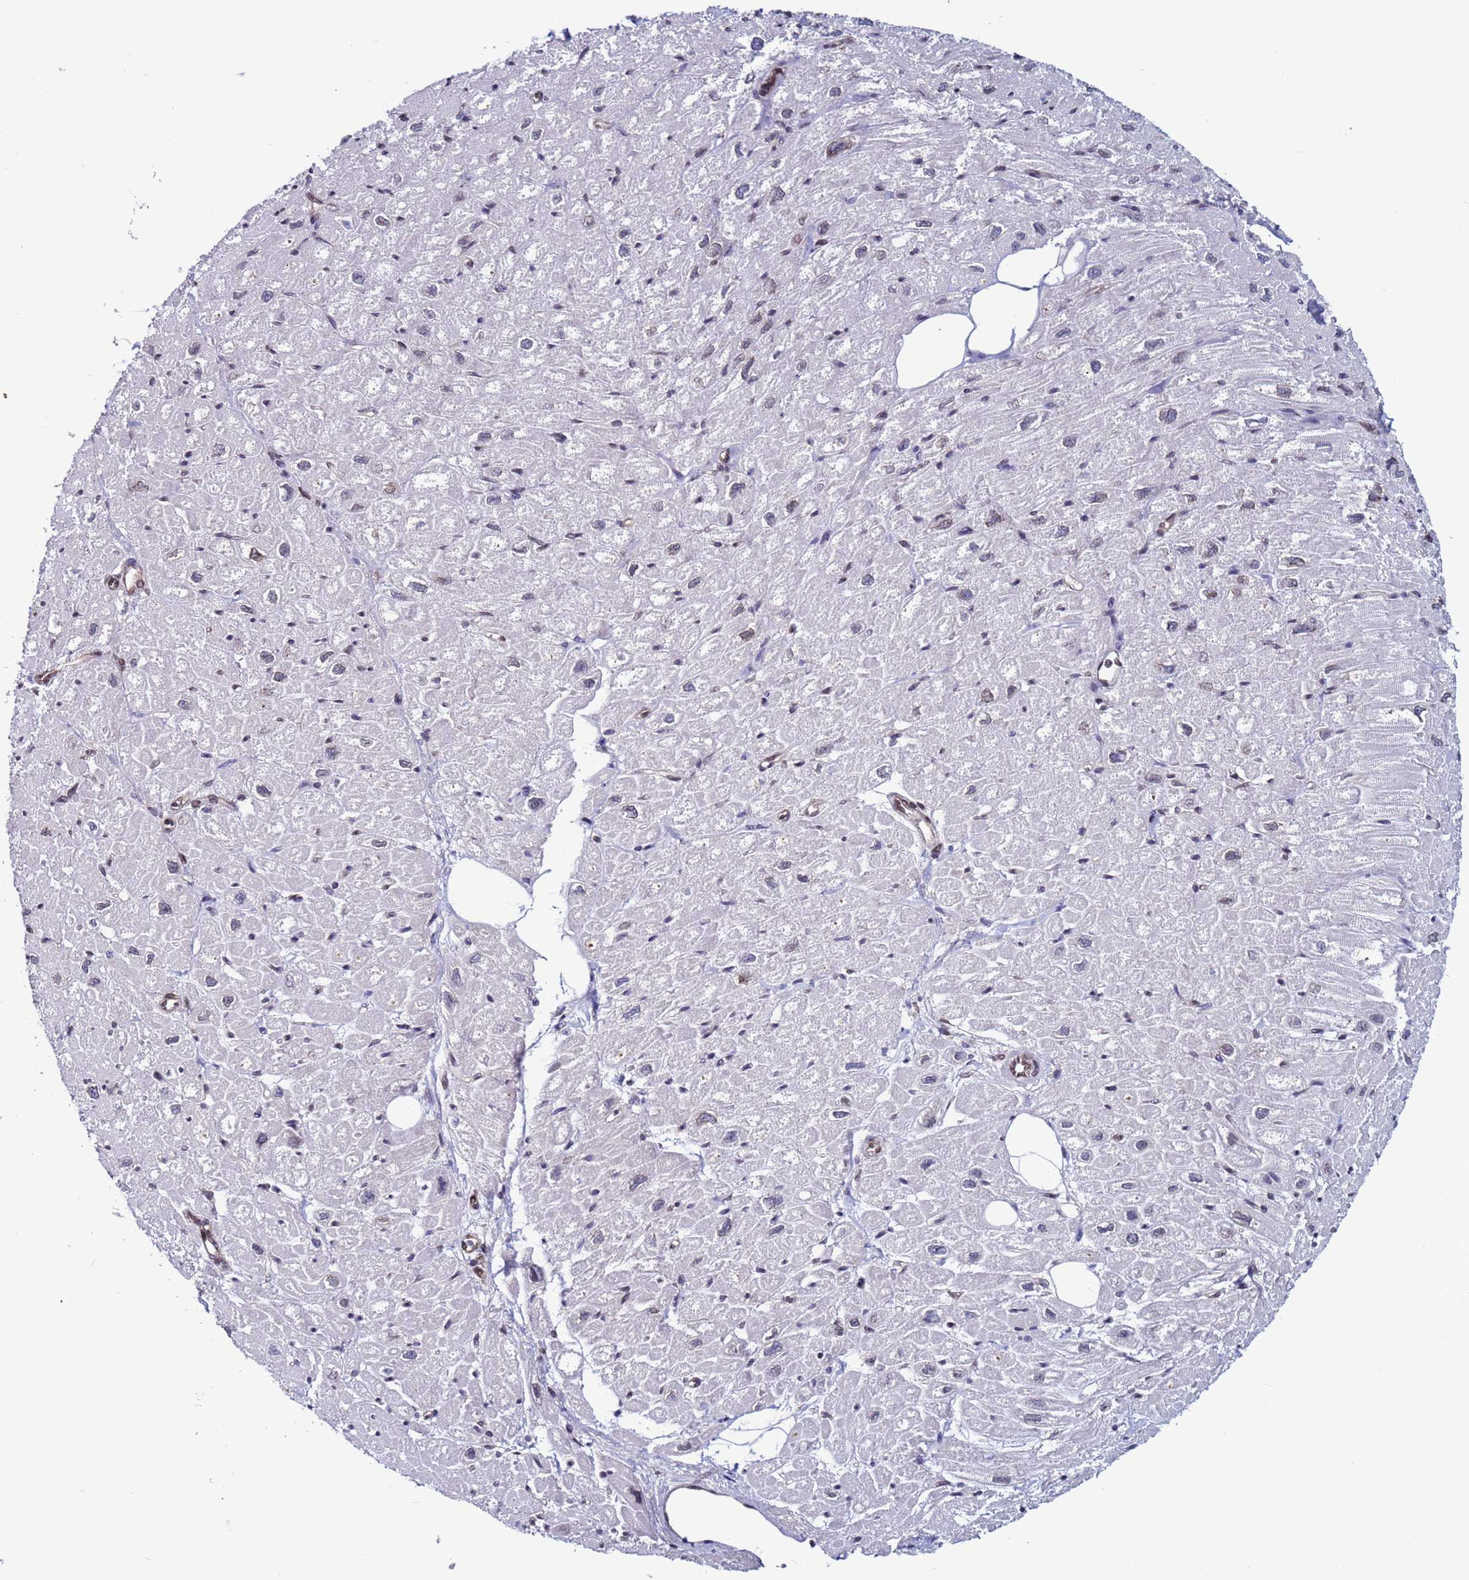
{"staining": {"intensity": "negative", "quantity": "none", "location": "none"}, "tissue": "heart muscle", "cell_type": "Cardiomyocytes", "image_type": "normal", "snomed": [{"axis": "morphology", "description": "Normal tissue, NOS"}, {"axis": "topography", "description": "Heart"}], "caption": "High power microscopy image of an immunohistochemistry (IHC) photomicrograph of benign heart muscle, revealing no significant staining in cardiomyocytes.", "gene": "TRIM37", "patient": {"sex": "male", "age": 50}}